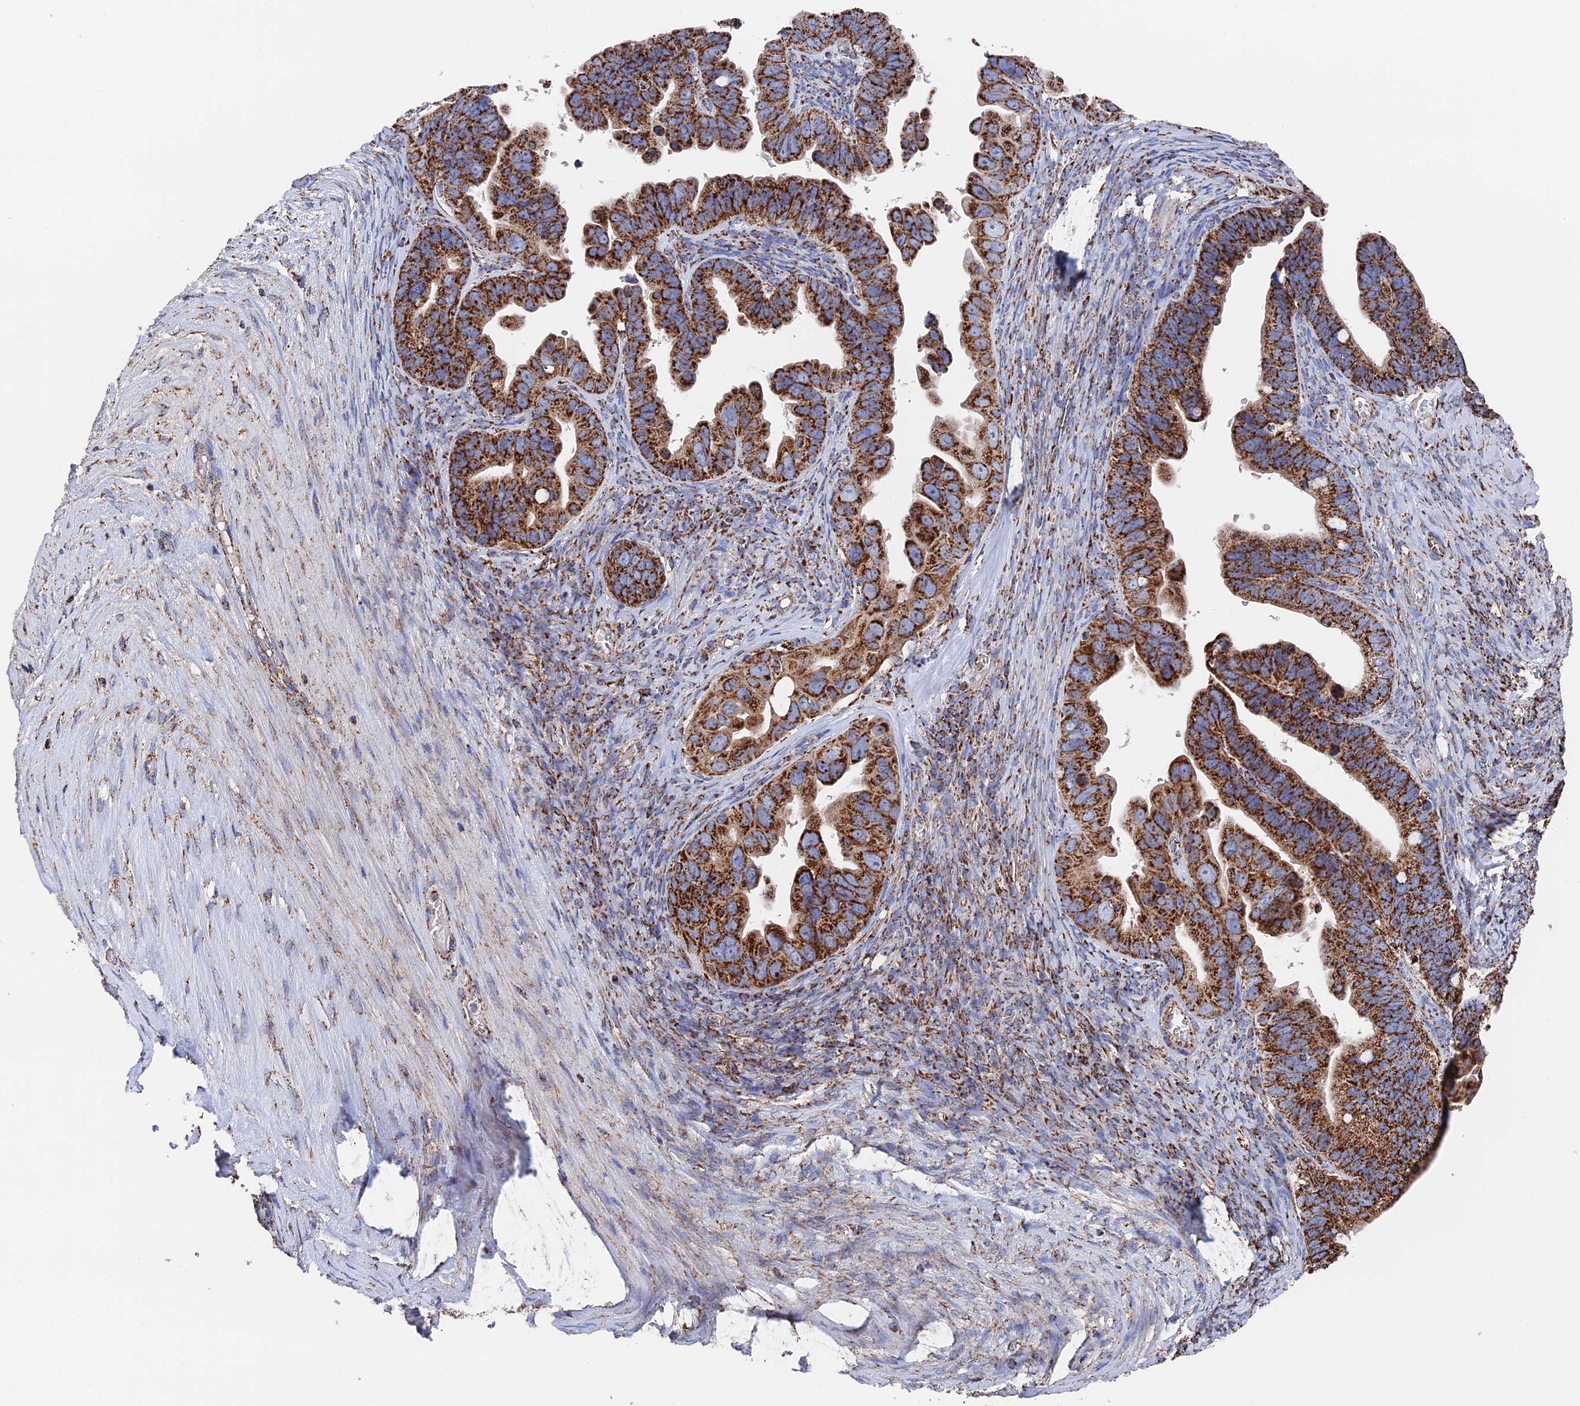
{"staining": {"intensity": "strong", "quantity": ">75%", "location": "cytoplasmic/membranous"}, "tissue": "ovarian cancer", "cell_type": "Tumor cells", "image_type": "cancer", "snomed": [{"axis": "morphology", "description": "Cystadenocarcinoma, serous, NOS"}, {"axis": "topography", "description": "Ovary"}], "caption": "There is high levels of strong cytoplasmic/membranous staining in tumor cells of ovarian cancer (serous cystadenocarcinoma), as demonstrated by immunohistochemical staining (brown color).", "gene": "HAUS8", "patient": {"sex": "female", "age": 56}}